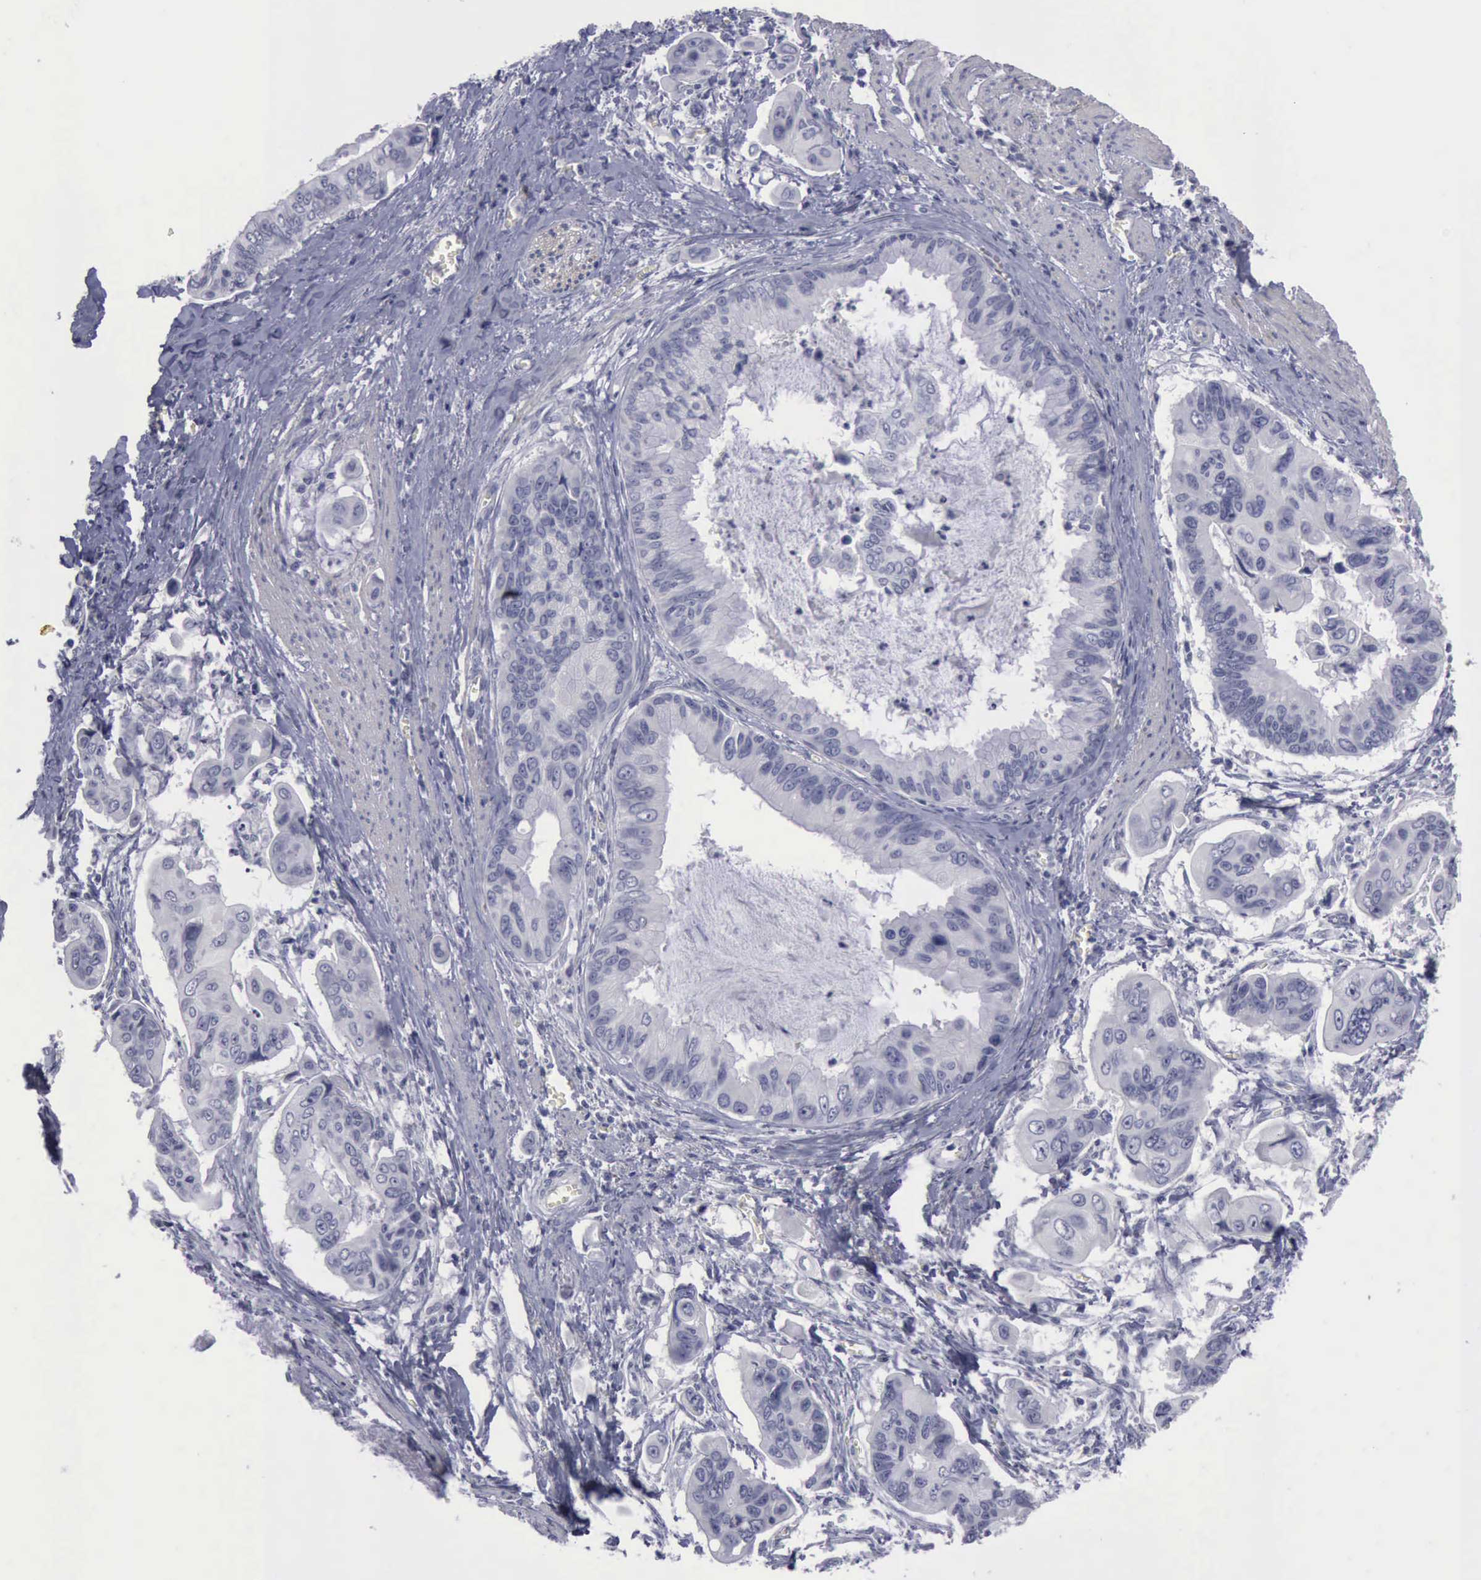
{"staining": {"intensity": "negative", "quantity": "none", "location": "none"}, "tissue": "stomach cancer", "cell_type": "Tumor cells", "image_type": "cancer", "snomed": [{"axis": "morphology", "description": "Adenocarcinoma, NOS"}, {"axis": "topography", "description": "Stomach, upper"}], "caption": "This photomicrograph is of adenocarcinoma (stomach) stained with immunohistochemistry (IHC) to label a protein in brown with the nuclei are counter-stained blue. There is no staining in tumor cells.", "gene": "CDH2", "patient": {"sex": "male", "age": 80}}